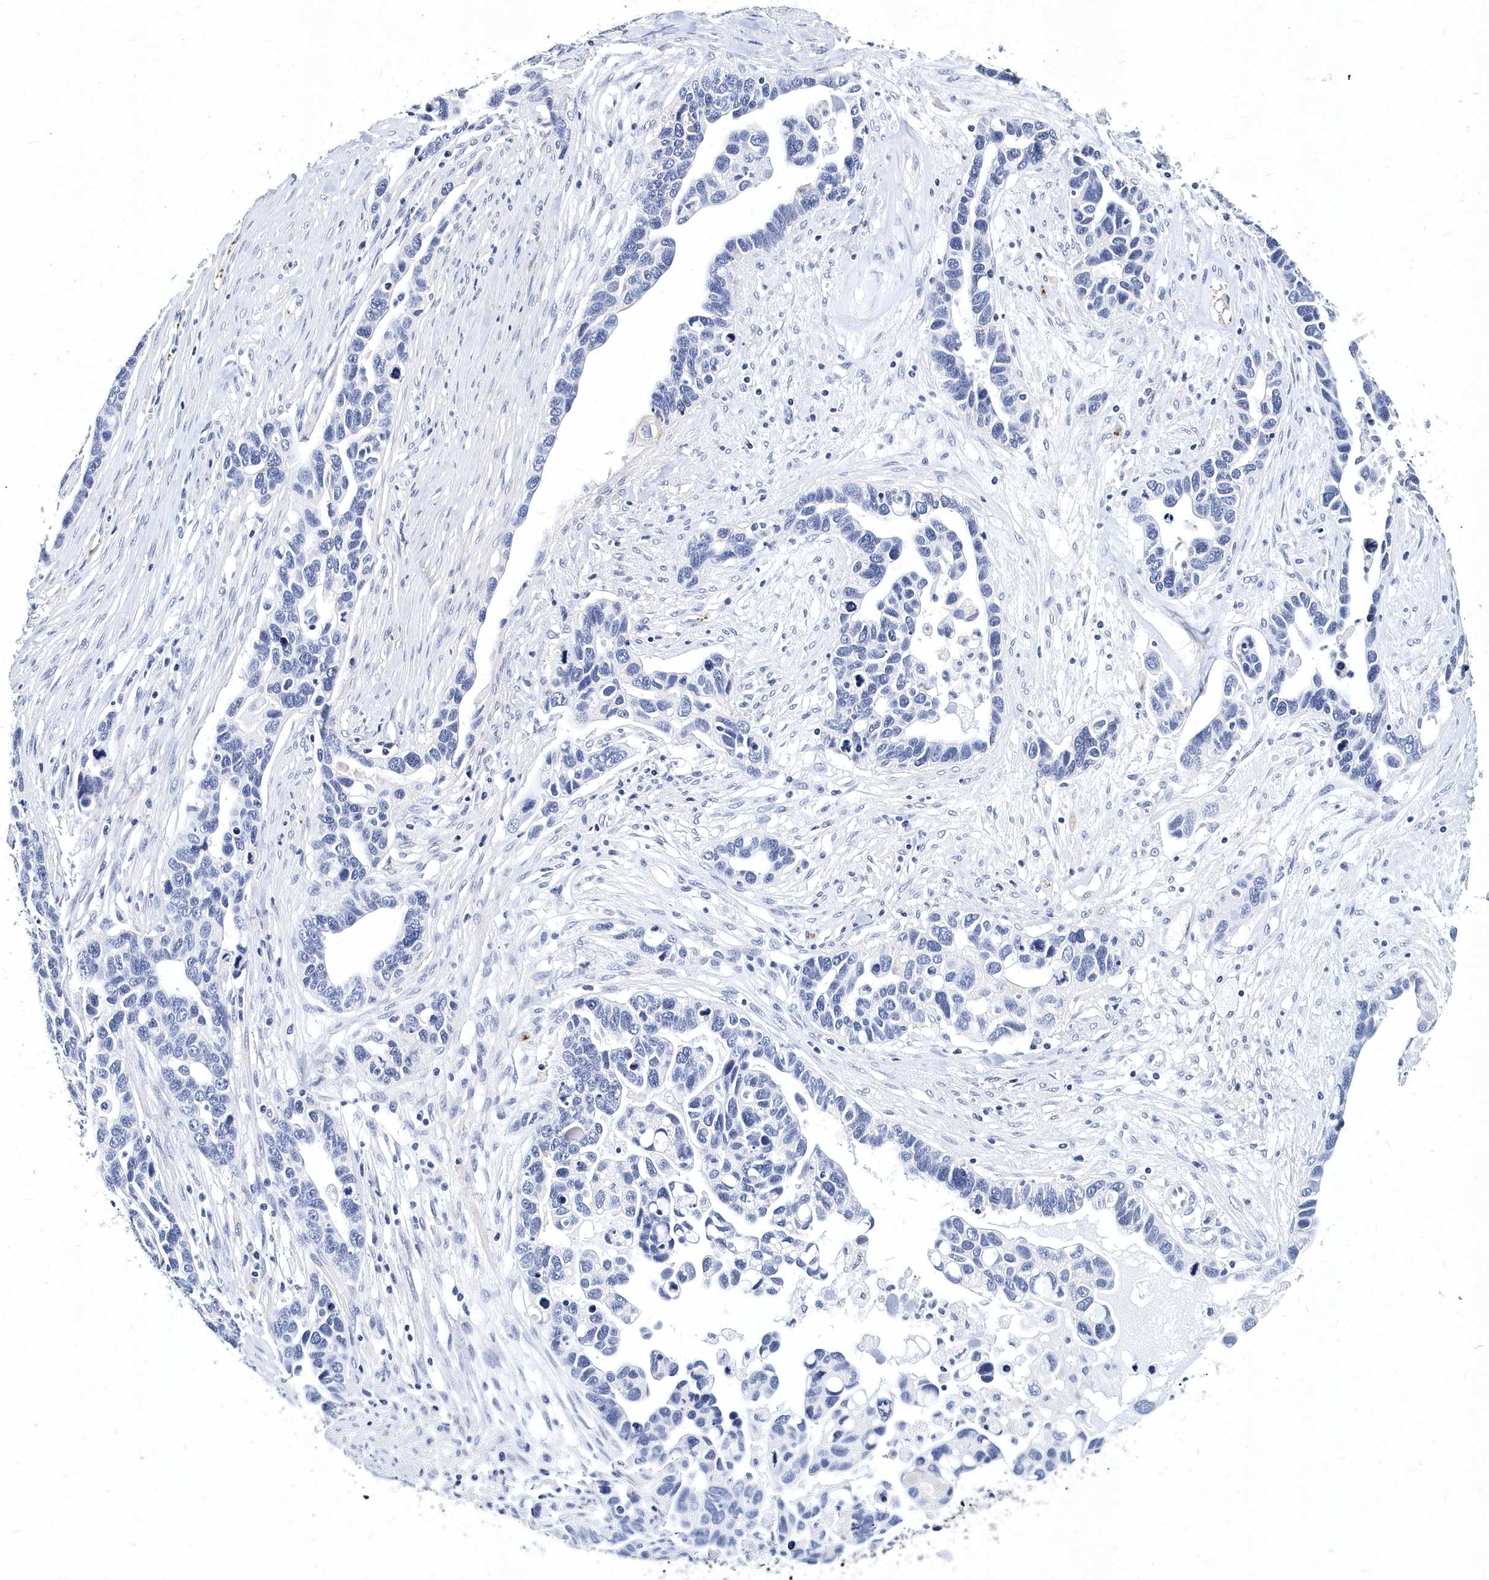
{"staining": {"intensity": "negative", "quantity": "none", "location": "none"}, "tissue": "ovarian cancer", "cell_type": "Tumor cells", "image_type": "cancer", "snomed": [{"axis": "morphology", "description": "Cystadenocarcinoma, serous, NOS"}, {"axis": "topography", "description": "Ovary"}], "caption": "IHC image of human ovarian cancer stained for a protein (brown), which shows no staining in tumor cells. (IHC, brightfield microscopy, high magnification).", "gene": "ITGA2B", "patient": {"sex": "female", "age": 54}}